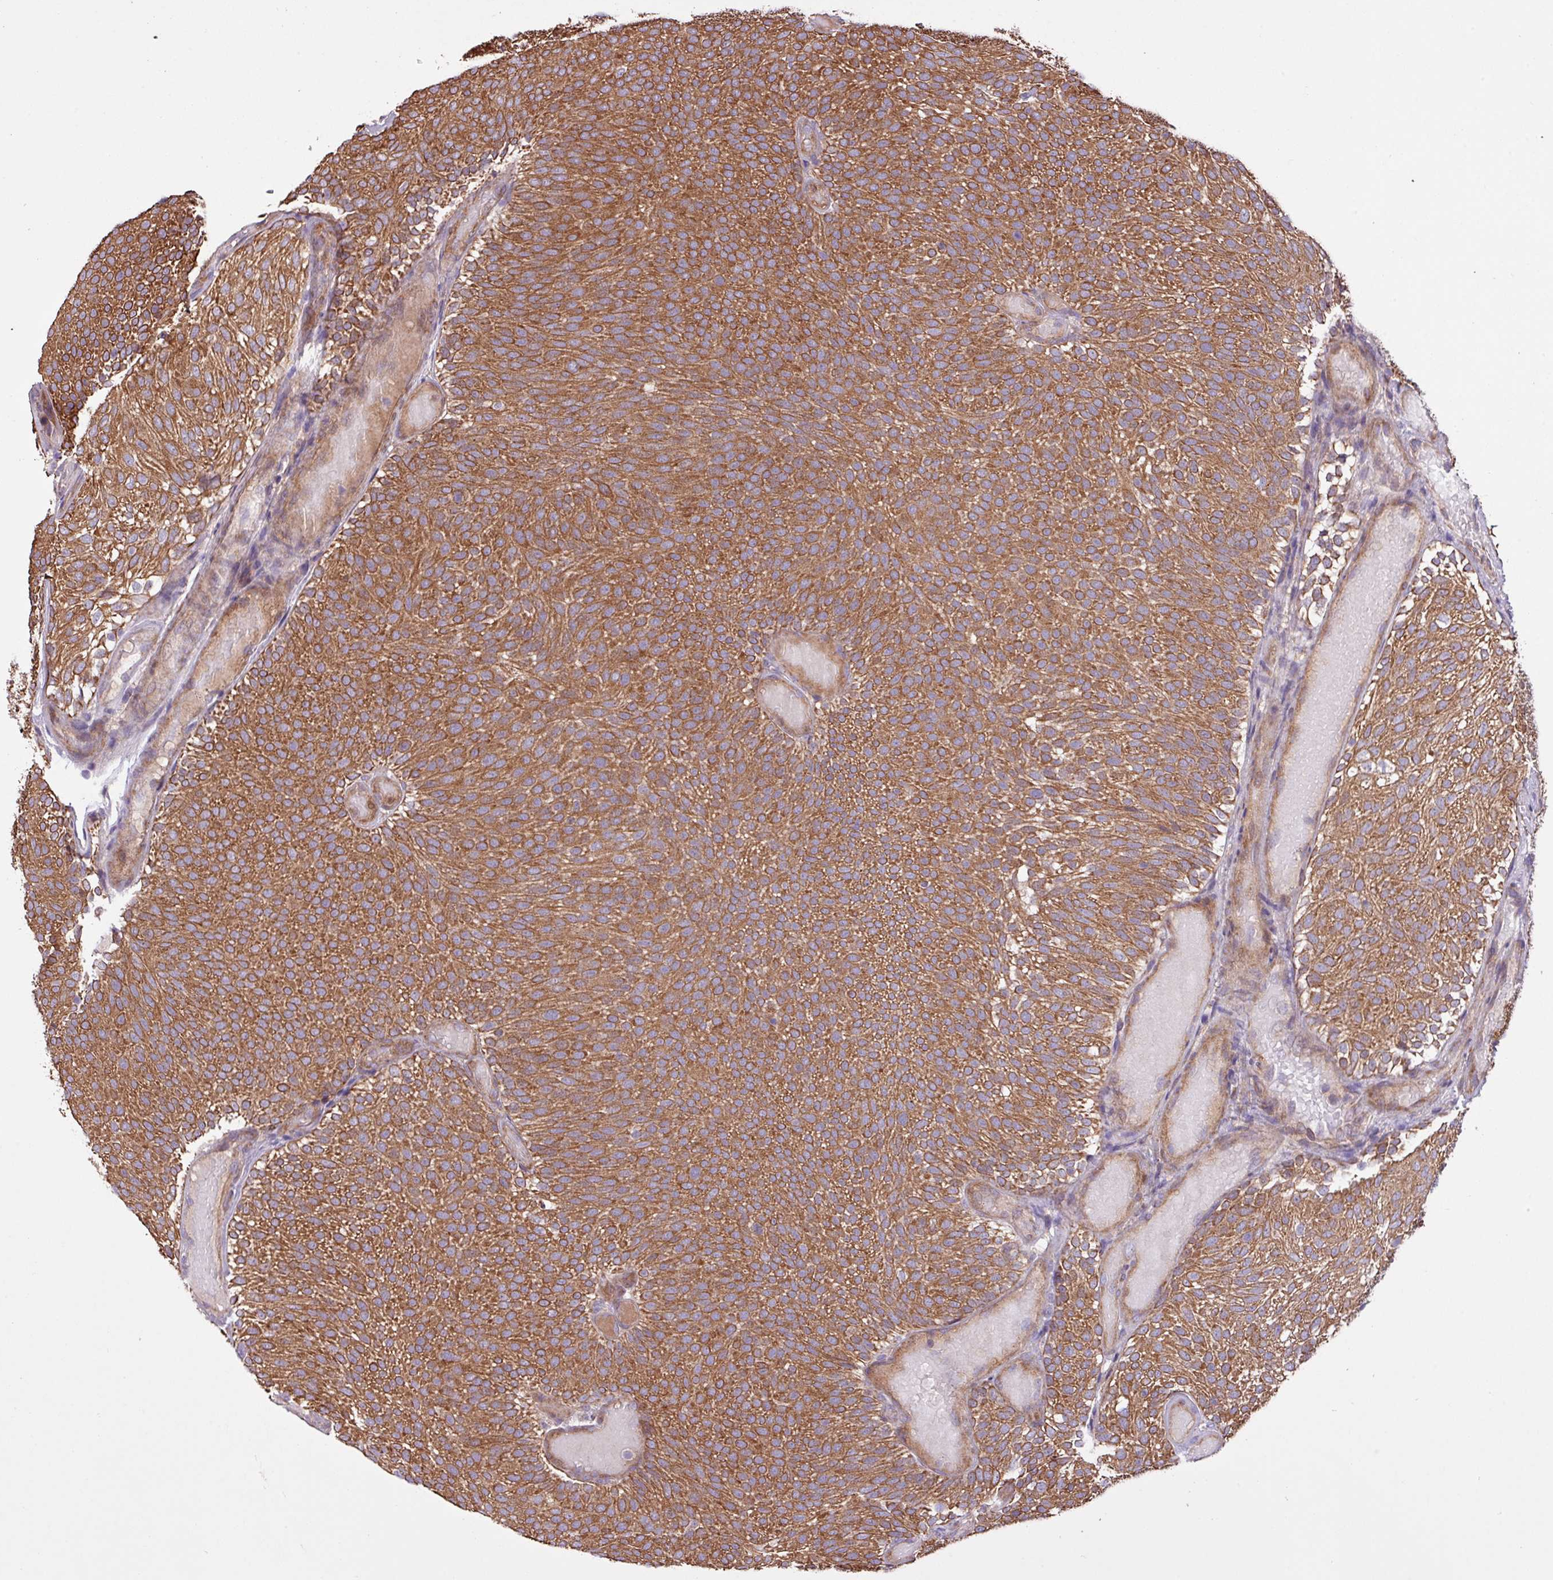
{"staining": {"intensity": "moderate", "quantity": ">75%", "location": "cytoplasmic/membranous"}, "tissue": "urothelial cancer", "cell_type": "Tumor cells", "image_type": "cancer", "snomed": [{"axis": "morphology", "description": "Urothelial carcinoma, Low grade"}, {"axis": "topography", "description": "Urinary bladder"}], "caption": "Urothelial carcinoma (low-grade) stained for a protein (brown) displays moderate cytoplasmic/membranous positive staining in approximately >75% of tumor cells.", "gene": "TIMM10B", "patient": {"sex": "male", "age": 78}}